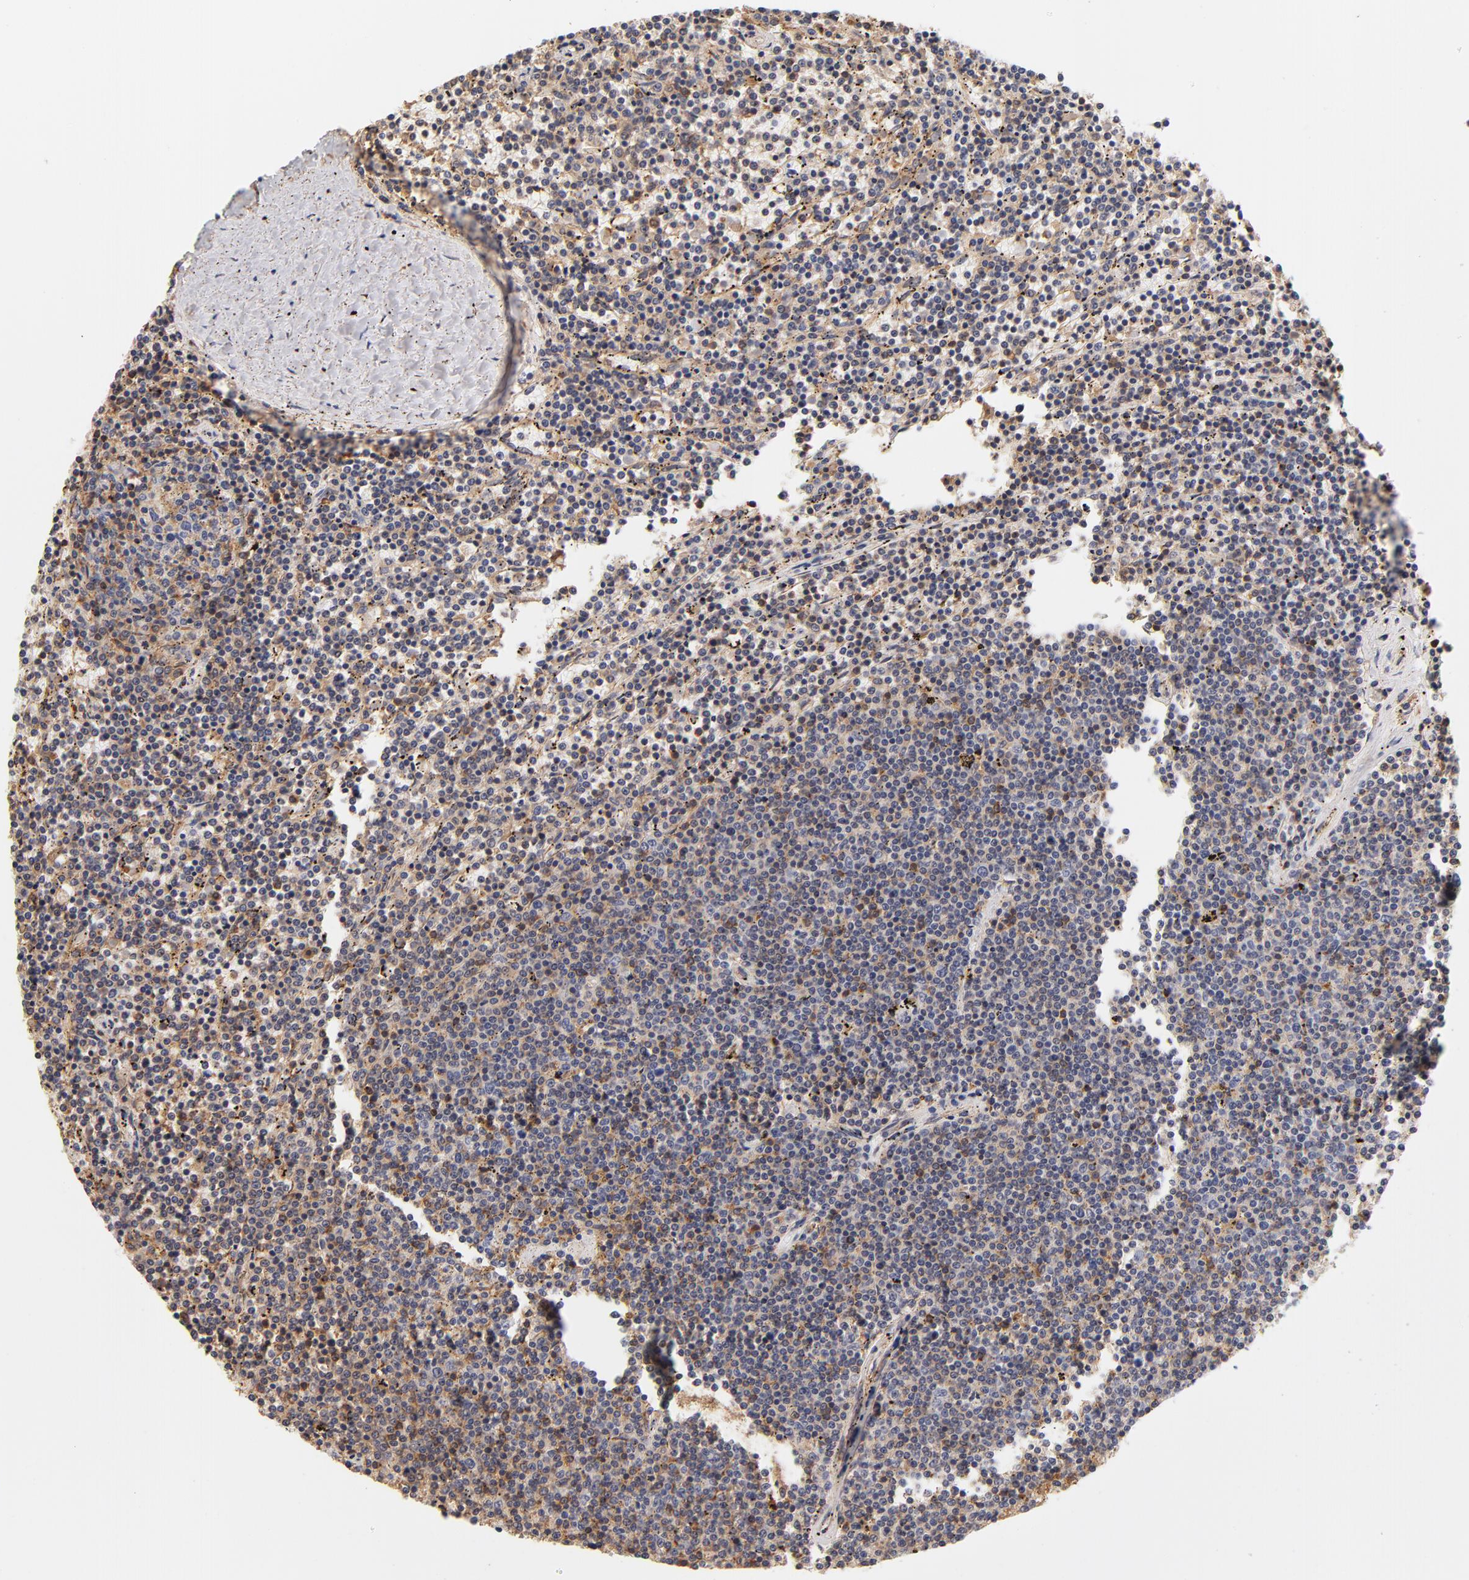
{"staining": {"intensity": "weak", "quantity": "25%-75%", "location": "cytoplasmic/membranous"}, "tissue": "lymphoma", "cell_type": "Tumor cells", "image_type": "cancer", "snomed": [{"axis": "morphology", "description": "Malignant lymphoma, non-Hodgkin's type, Low grade"}, {"axis": "topography", "description": "Spleen"}], "caption": "About 25%-75% of tumor cells in low-grade malignant lymphoma, non-Hodgkin's type display weak cytoplasmic/membranous protein staining as visualized by brown immunohistochemical staining.", "gene": "FCMR", "patient": {"sex": "female", "age": 50}}